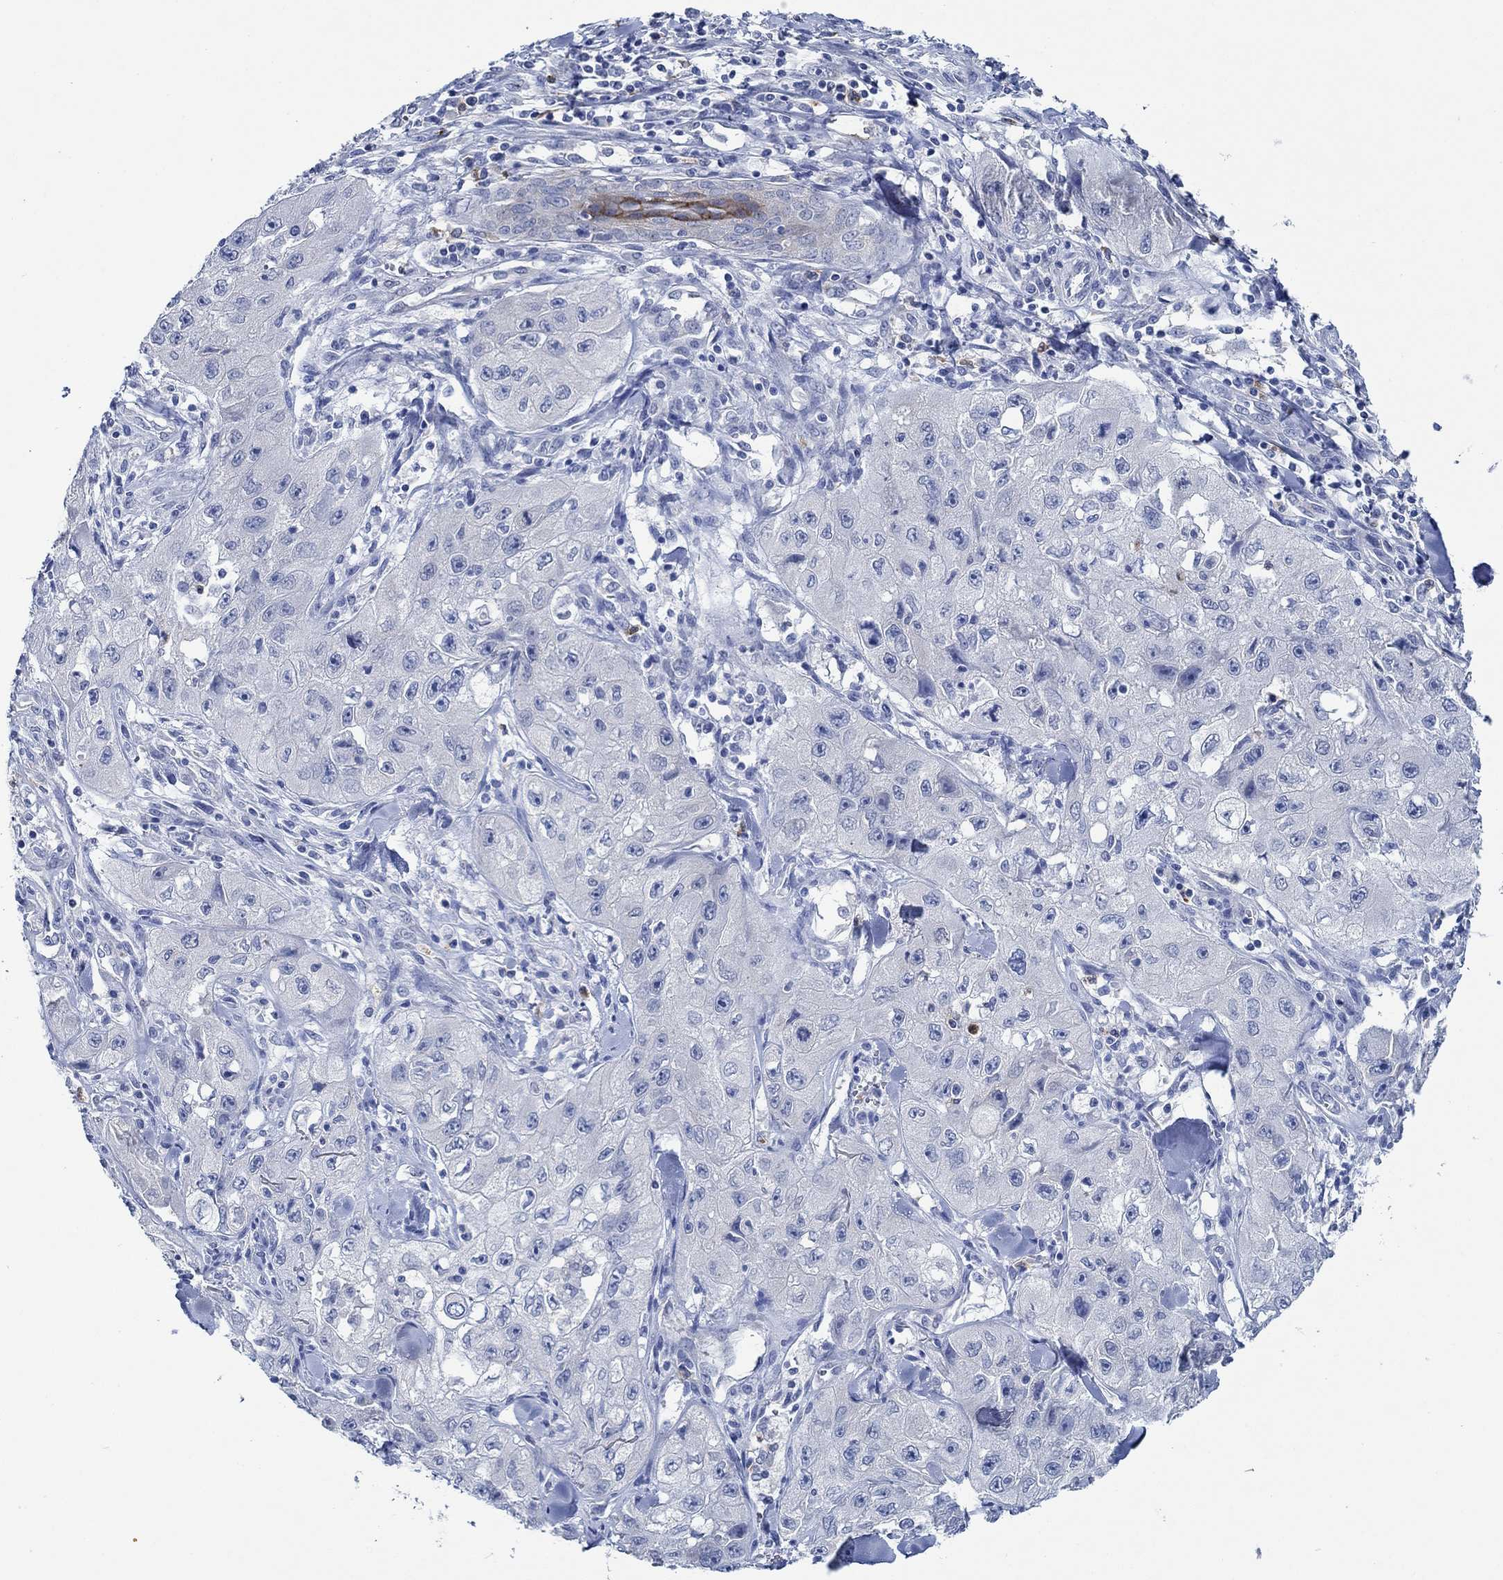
{"staining": {"intensity": "negative", "quantity": "none", "location": "none"}, "tissue": "skin cancer", "cell_type": "Tumor cells", "image_type": "cancer", "snomed": [{"axis": "morphology", "description": "Squamous cell carcinoma, NOS"}, {"axis": "topography", "description": "Skin"}, {"axis": "topography", "description": "Subcutis"}], "caption": "IHC histopathology image of neoplastic tissue: squamous cell carcinoma (skin) stained with DAB exhibits no significant protein staining in tumor cells.", "gene": "ZNF671", "patient": {"sex": "male", "age": 73}}